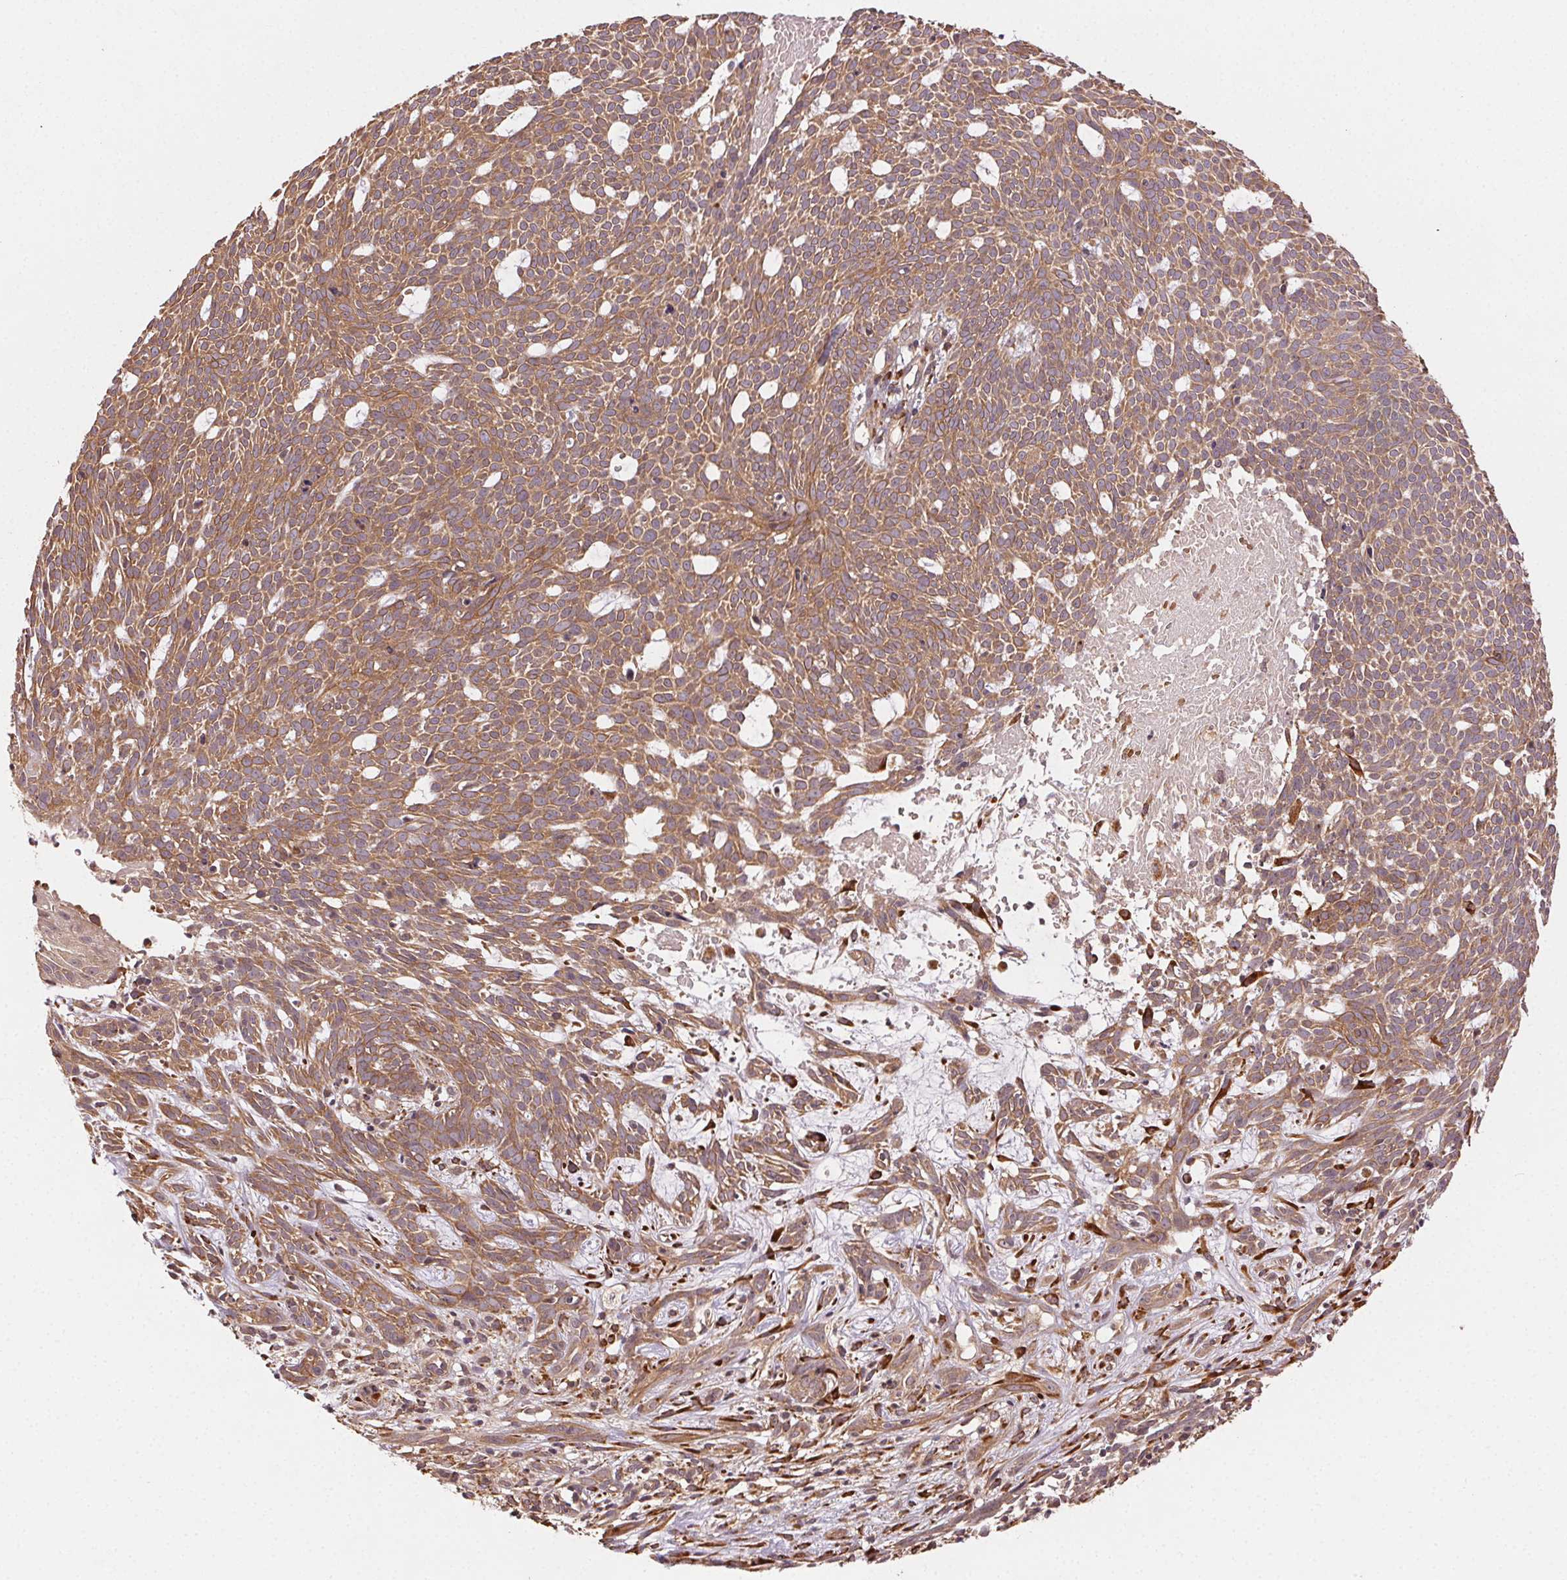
{"staining": {"intensity": "moderate", "quantity": ">75%", "location": "cytoplasmic/membranous"}, "tissue": "skin cancer", "cell_type": "Tumor cells", "image_type": "cancer", "snomed": [{"axis": "morphology", "description": "Basal cell carcinoma"}, {"axis": "topography", "description": "Skin"}], "caption": "A medium amount of moderate cytoplasmic/membranous staining is present in approximately >75% of tumor cells in skin cancer (basal cell carcinoma) tissue.", "gene": "KLHL15", "patient": {"sex": "male", "age": 59}}